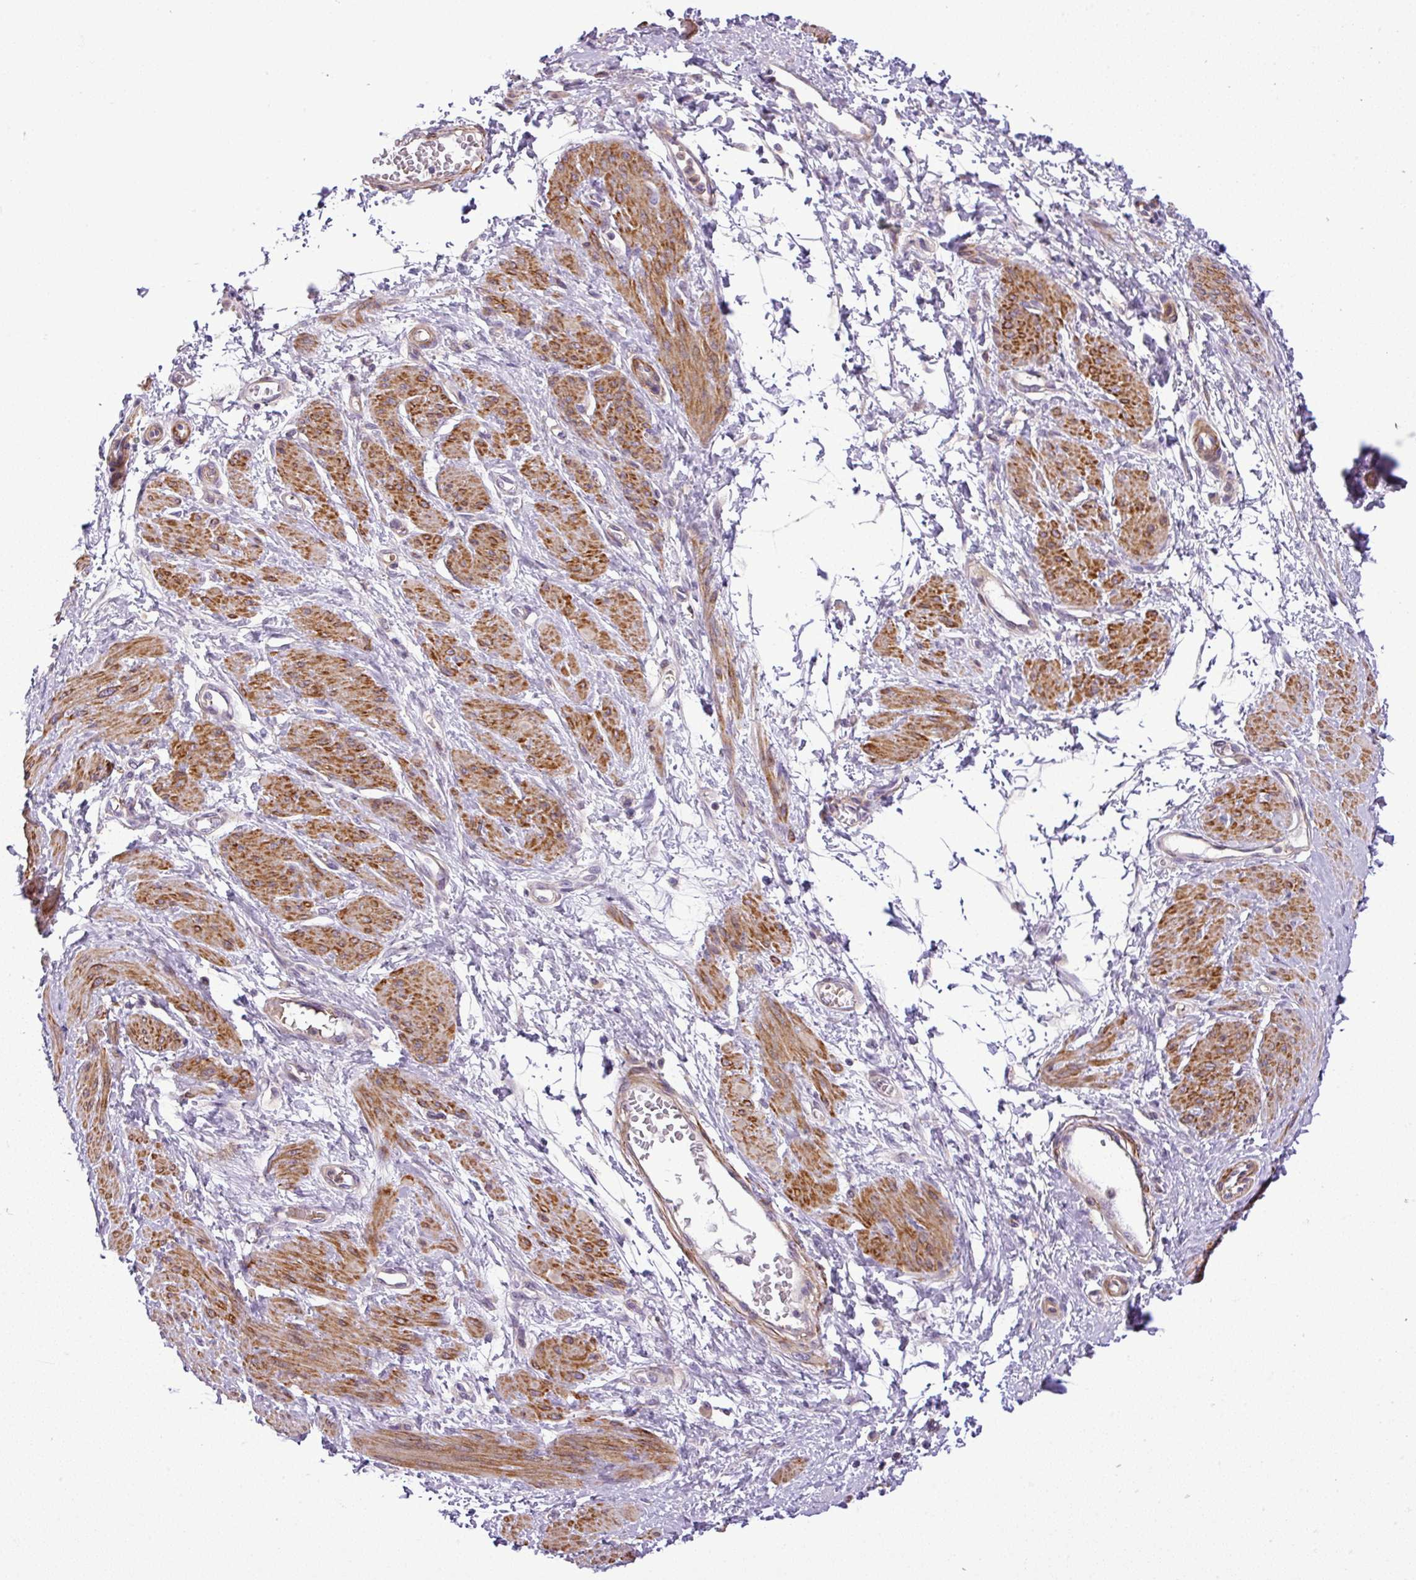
{"staining": {"intensity": "strong", "quantity": "25%-75%", "location": "cytoplasmic/membranous"}, "tissue": "smooth muscle", "cell_type": "Smooth muscle cells", "image_type": "normal", "snomed": [{"axis": "morphology", "description": "Normal tissue, NOS"}, {"axis": "topography", "description": "Smooth muscle"}, {"axis": "topography", "description": "Uterus"}], "caption": "This is a micrograph of IHC staining of benign smooth muscle, which shows strong positivity in the cytoplasmic/membranous of smooth muscle cells.", "gene": "NBEAL2", "patient": {"sex": "female", "age": 39}}